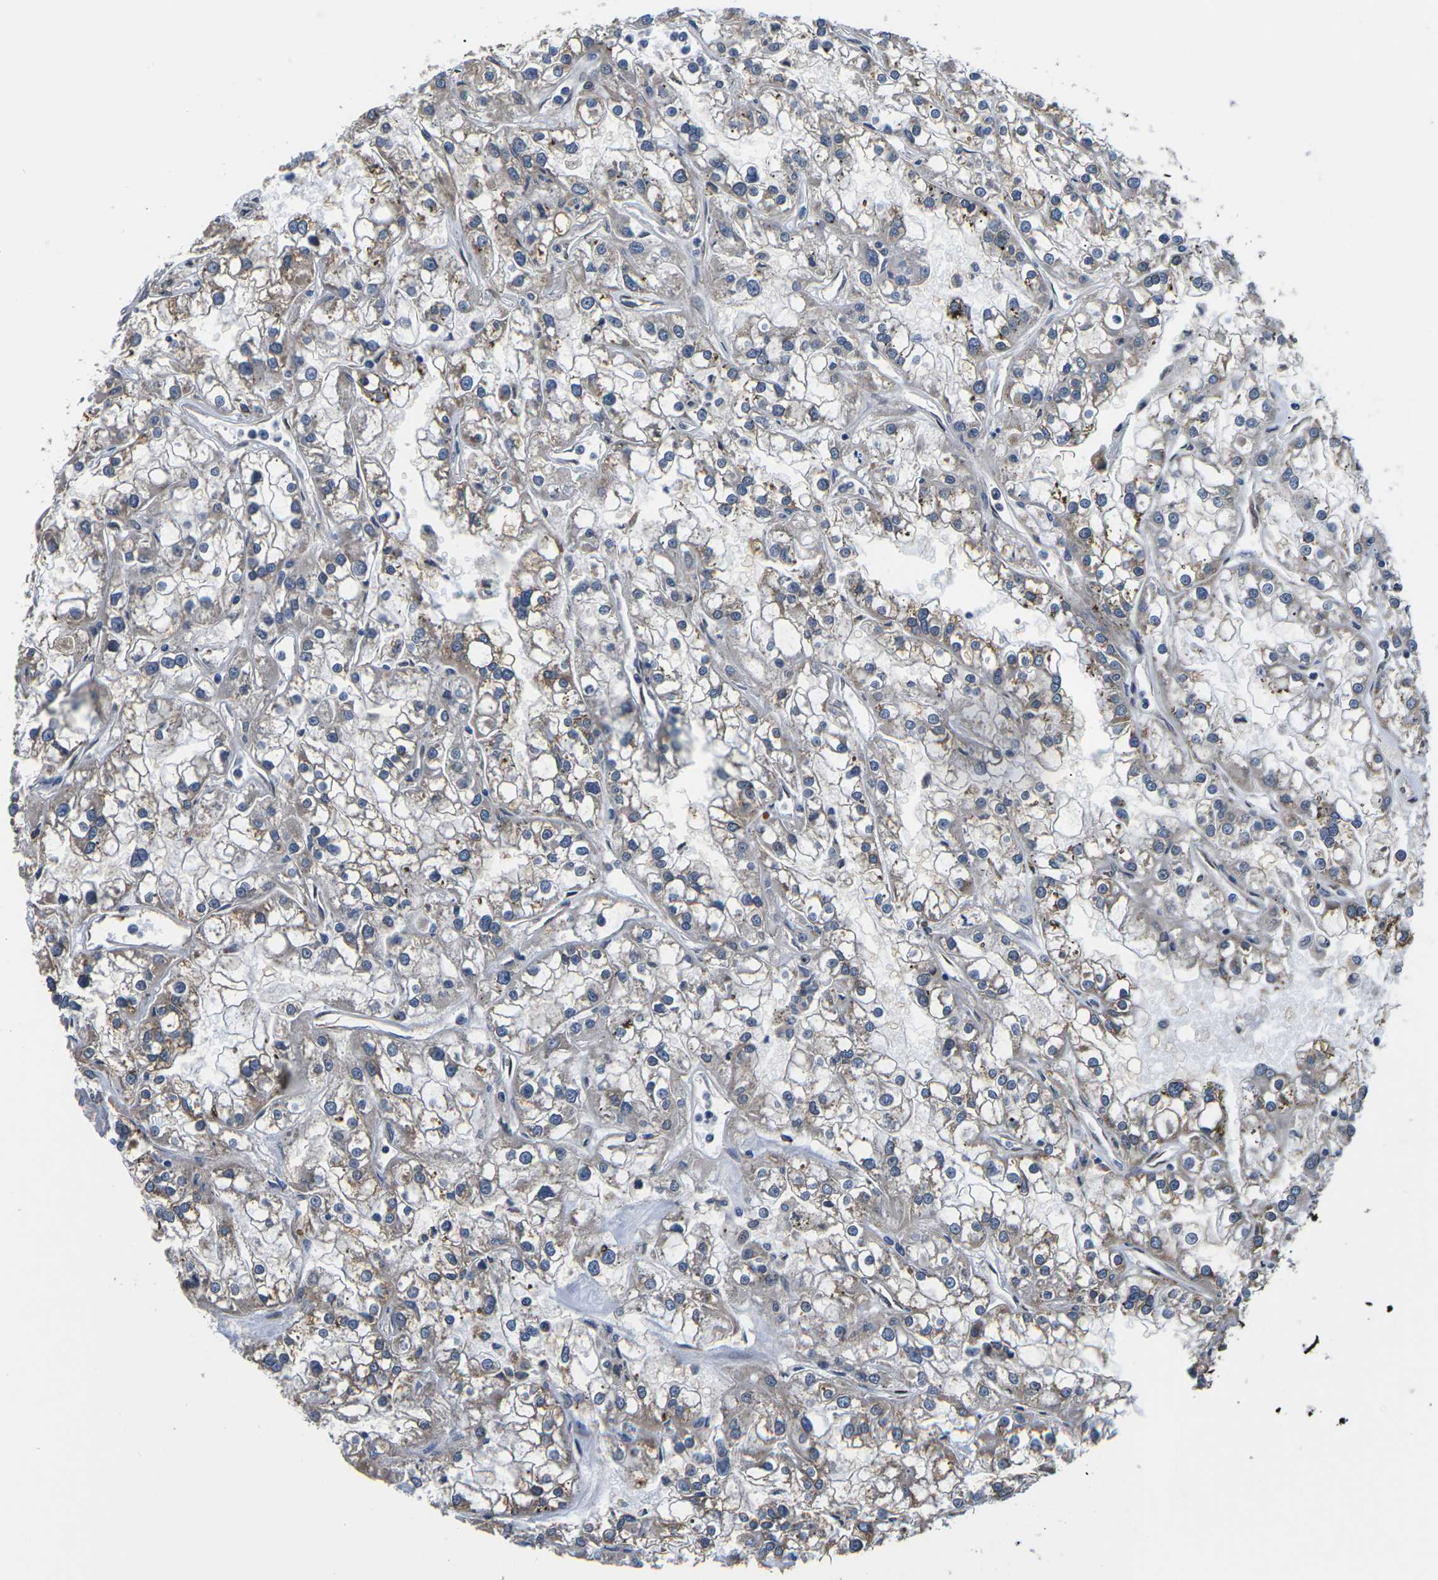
{"staining": {"intensity": "weak", "quantity": "25%-75%", "location": "cytoplasmic/membranous"}, "tissue": "renal cancer", "cell_type": "Tumor cells", "image_type": "cancer", "snomed": [{"axis": "morphology", "description": "Adenocarcinoma, NOS"}, {"axis": "topography", "description": "Kidney"}], "caption": "Renal adenocarcinoma stained for a protein reveals weak cytoplasmic/membranous positivity in tumor cells.", "gene": "SNX10", "patient": {"sex": "female", "age": 52}}